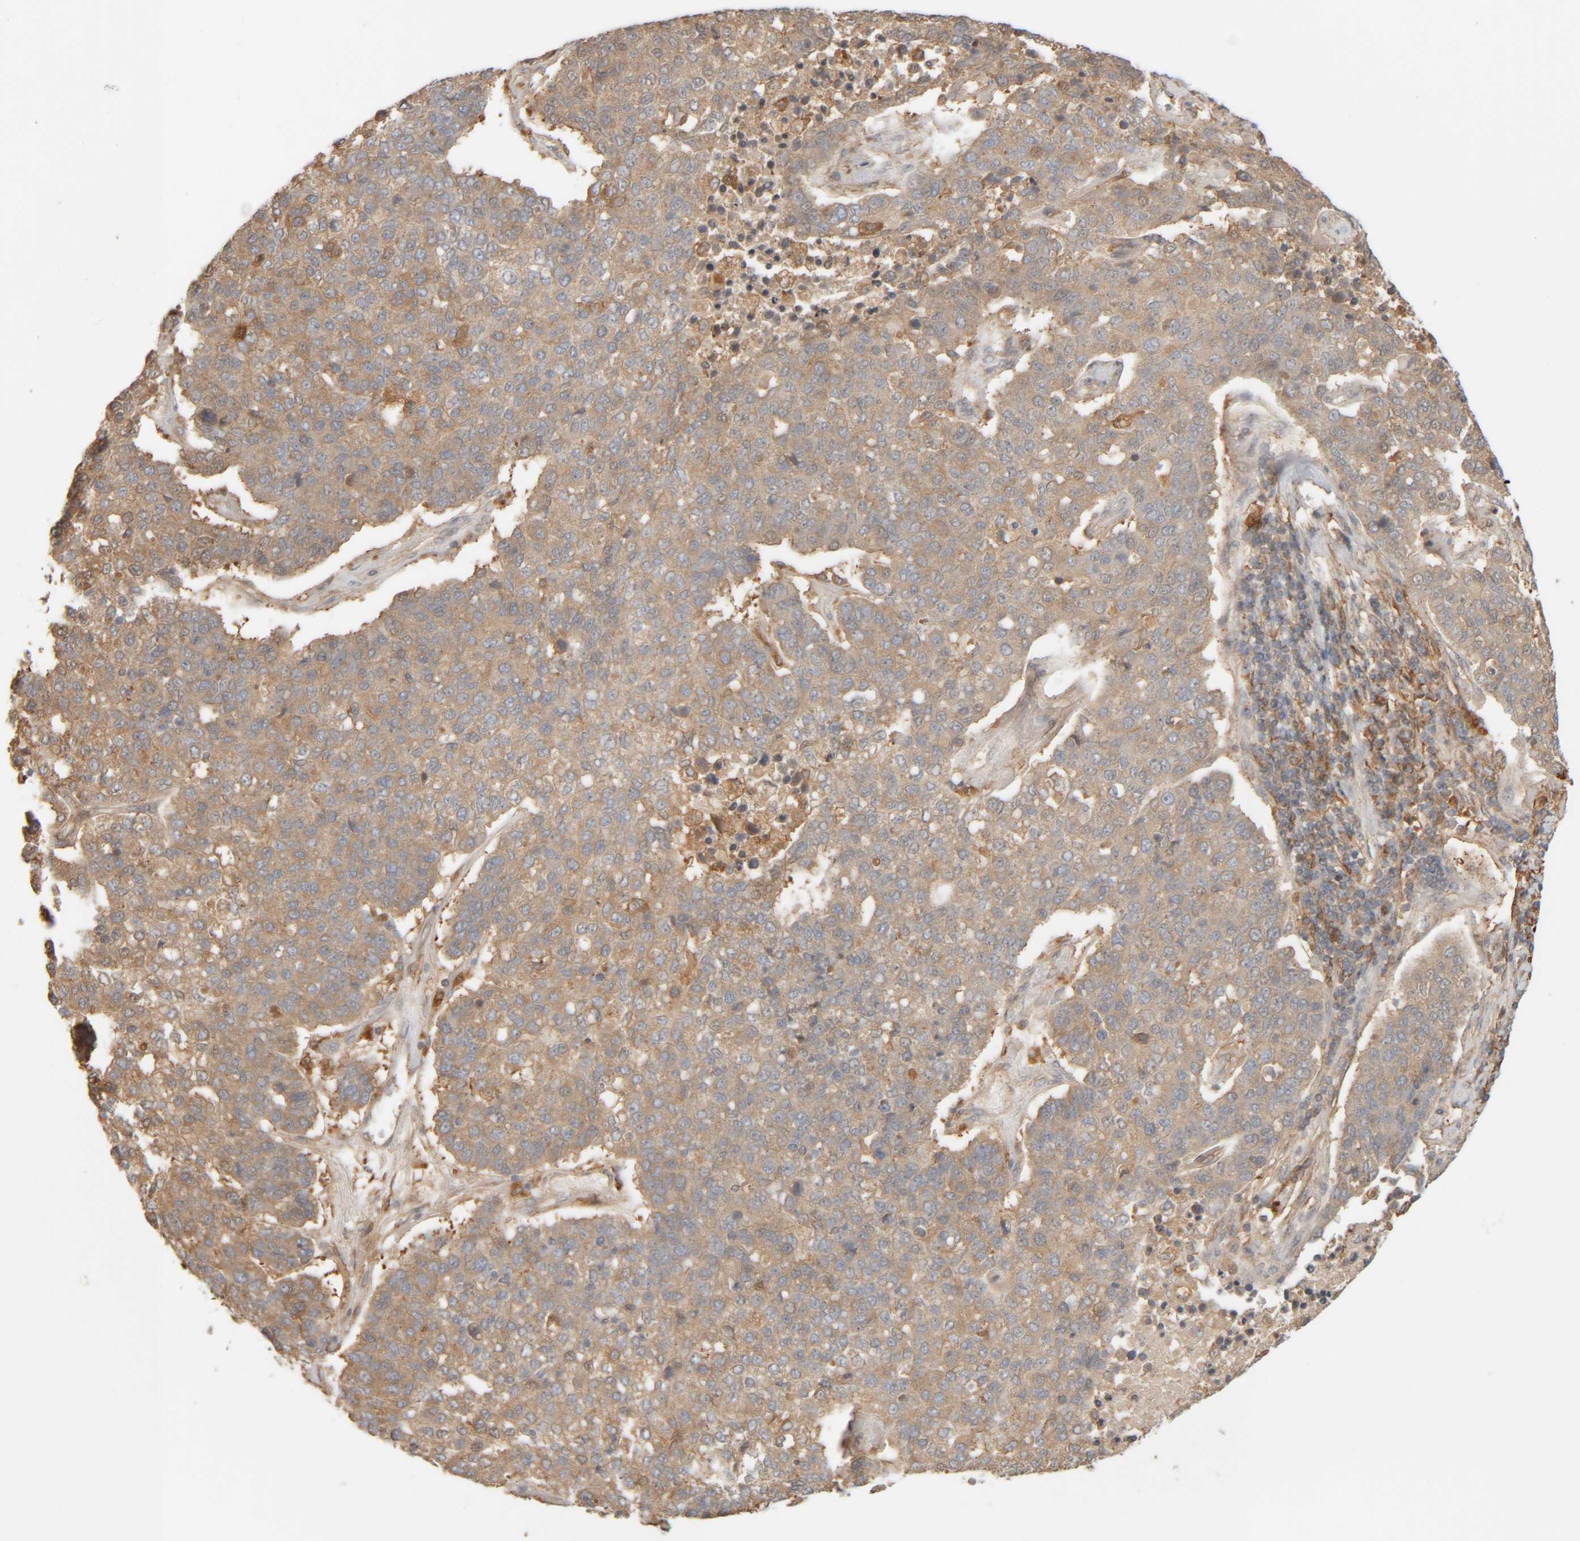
{"staining": {"intensity": "weak", "quantity": ">75%", "location": "cytoplasmic/membranous"}, "tissue": "pancreatic cancer", "cell_type": "Tumor cells", "image_type": "cancer", "snomed": [{"axis": "morphology", "description": "Adenocarcinoma, NOS"}, {"axis": "topography", "description": "Pancreas"}], "caption": "A histopathology image of pancreatic cancer (adenocarcinoma) stained for a protein reveals weak cytoplasmic/membranous brown staining in tumor cells. Using DAB (3,3'-diaminobenzidine) (brown) and hematoxylin (blue) stains, captured at high magnification using brightfield microscopy.", "gene": "TMEM192", "patient": {"sex": "female", "age": 61}}